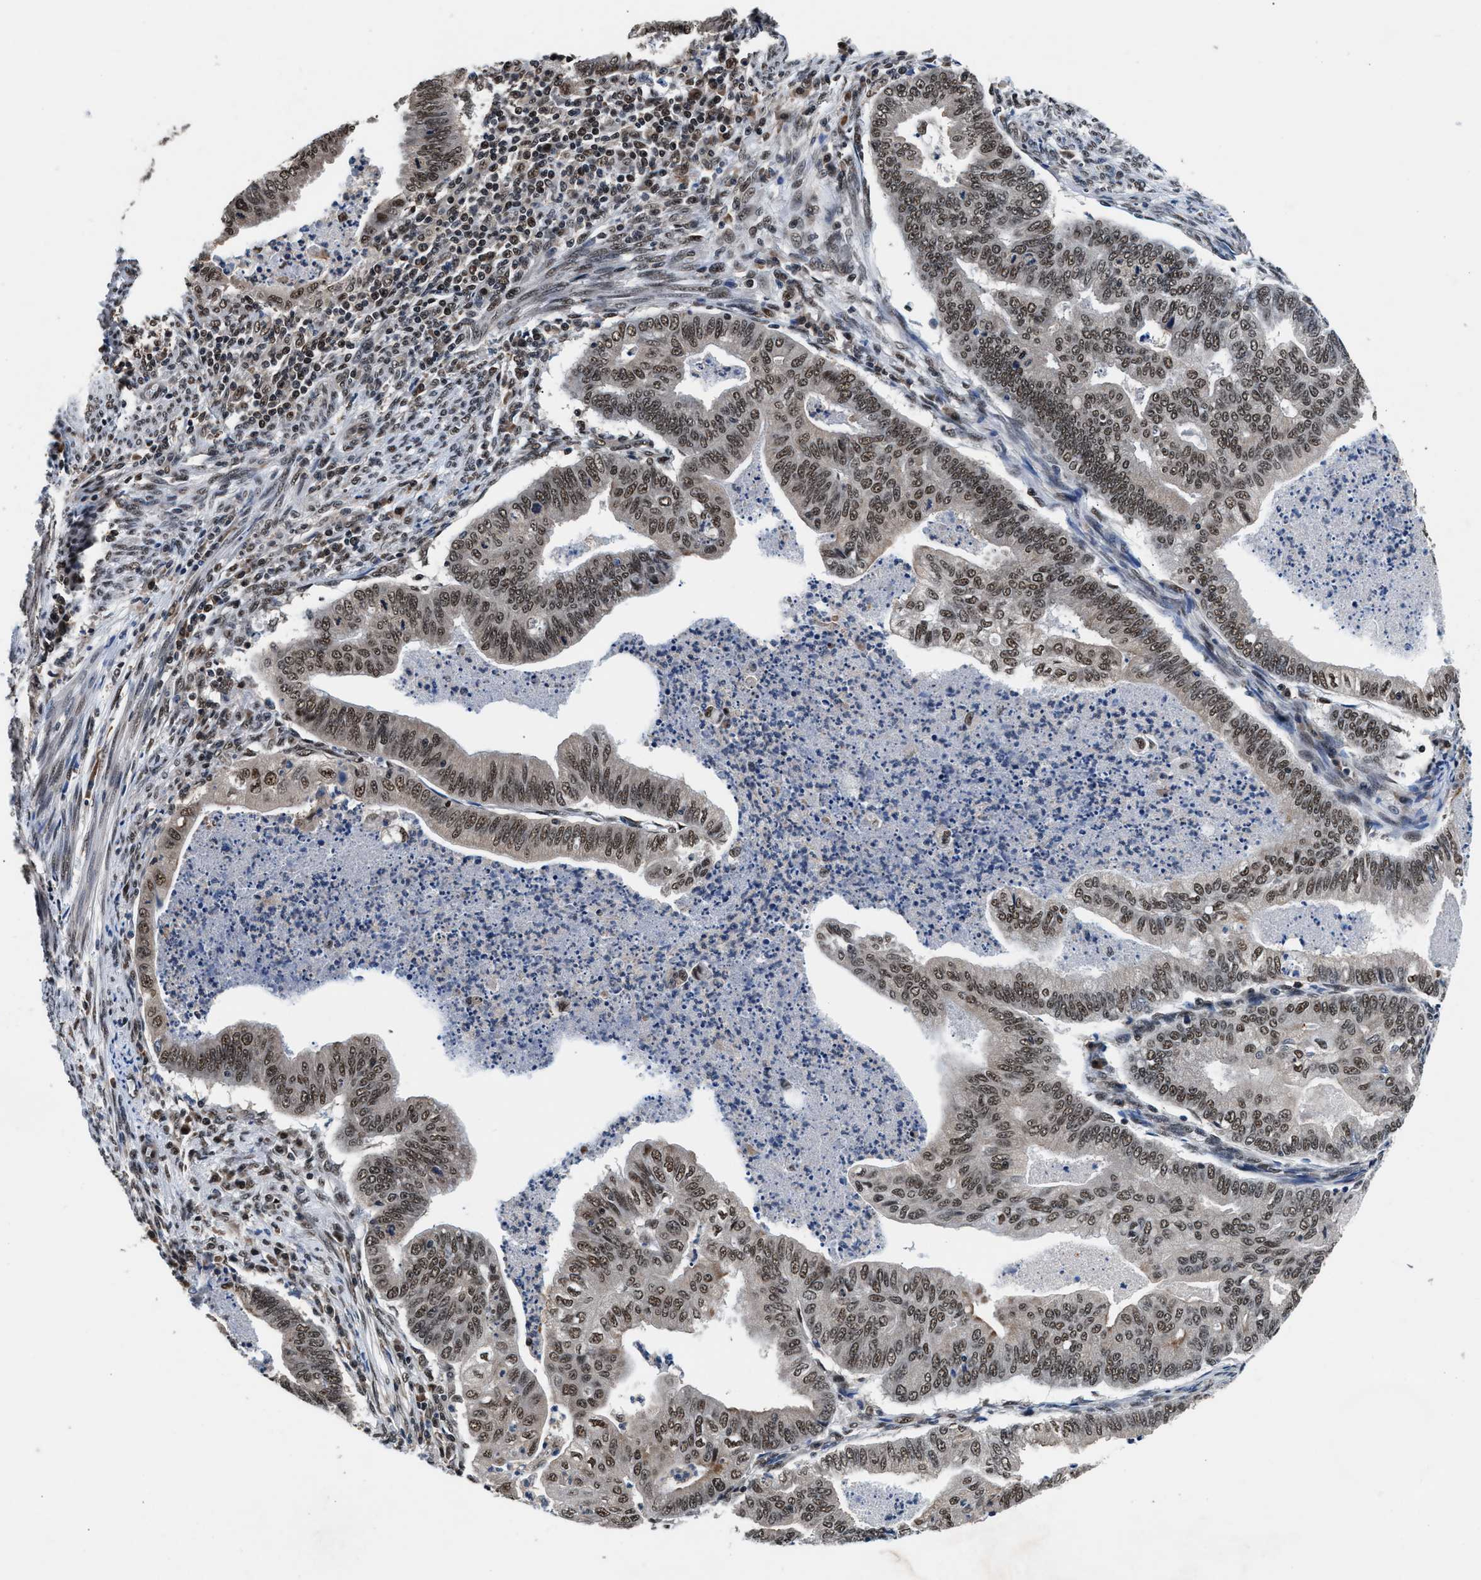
{"staining": {"intensity": "moderate", "quantity": "25%-75%", "location": "nuclear"}, "tissue": "endometrial cancer", "cell_type": "Tumor cells", "image_type": "cancer", "snomed": [{"axis": "morphology", "description": "Polyp, NOS"}, {"axis": "morphology", "description": "Adenocarcinoma, NOS"}, {"axis": "morphology", "description": "Adenoma, NOS"}, {"axis": "topography", "description": "Endometrium"}], "caption": "Immunohistochemistry (IHC) of endometrial adenocarcinoma demonstrates medium levels of moderate nuclear positivity in about 25%-75% of tumor cells.", "gene": "USP16", "patient": {"sex": "female", "age": 79}}